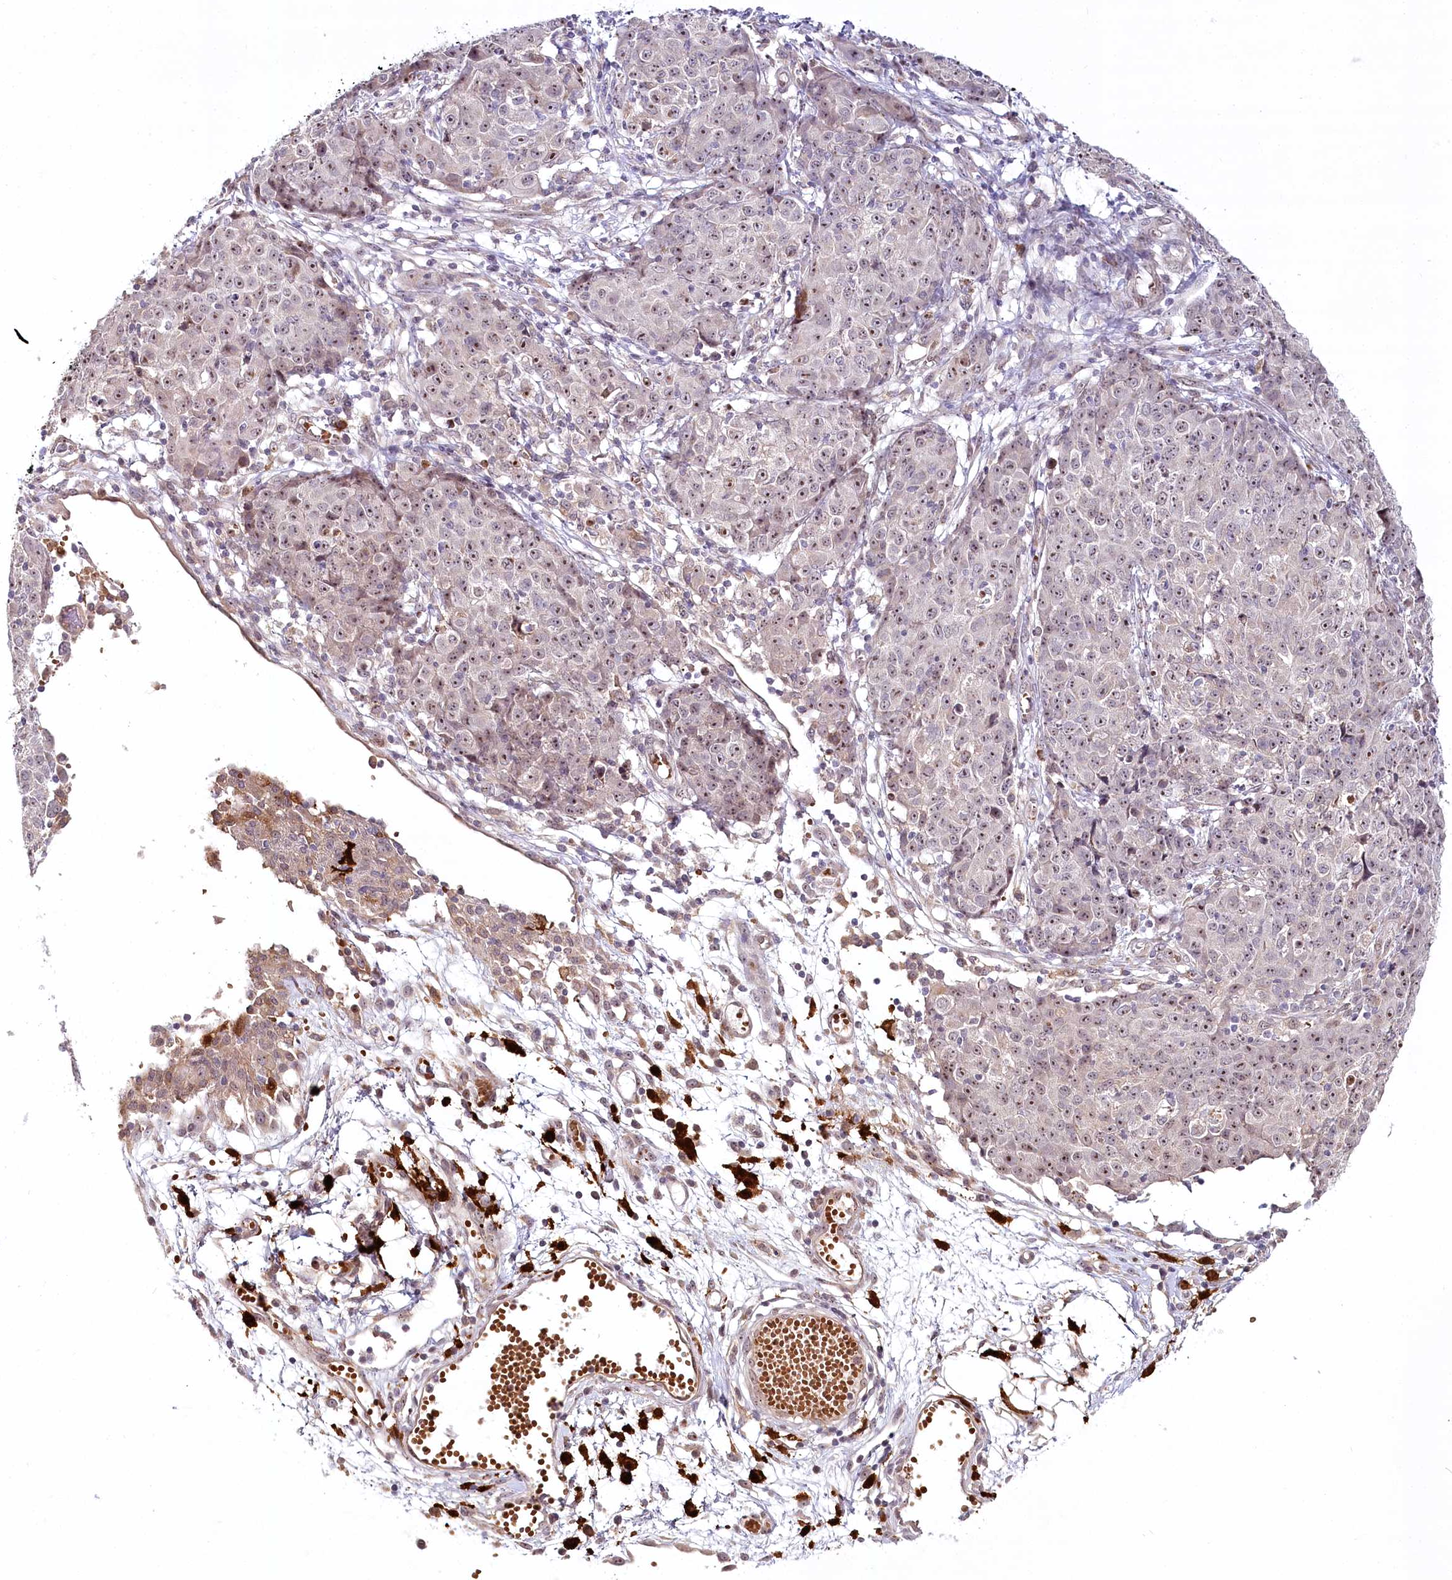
{"staining": {"intensity": "moderate", "quantity": "25%-75%", "location": "nuclear"}, "tissue": "ovarian cancer", "cell_type": "Tumor cells", "image_type": "cancer", "snomed": [{"axis": "morphology", "description": "Carcinoma, endometroid"}, {"axis": "topography", "description": "Ovary"}], "caption": "The image displays immunohistochemical staining of endometroid carcinoma (ovarian). There is moderate nuclear staining is seen in about 25%-75% of tumor cells. (brown staining indicates protein expression, while blue staining denotes nuclei).", "gene": "WDR36", "patient": {"sex": "female", "age": 42}}